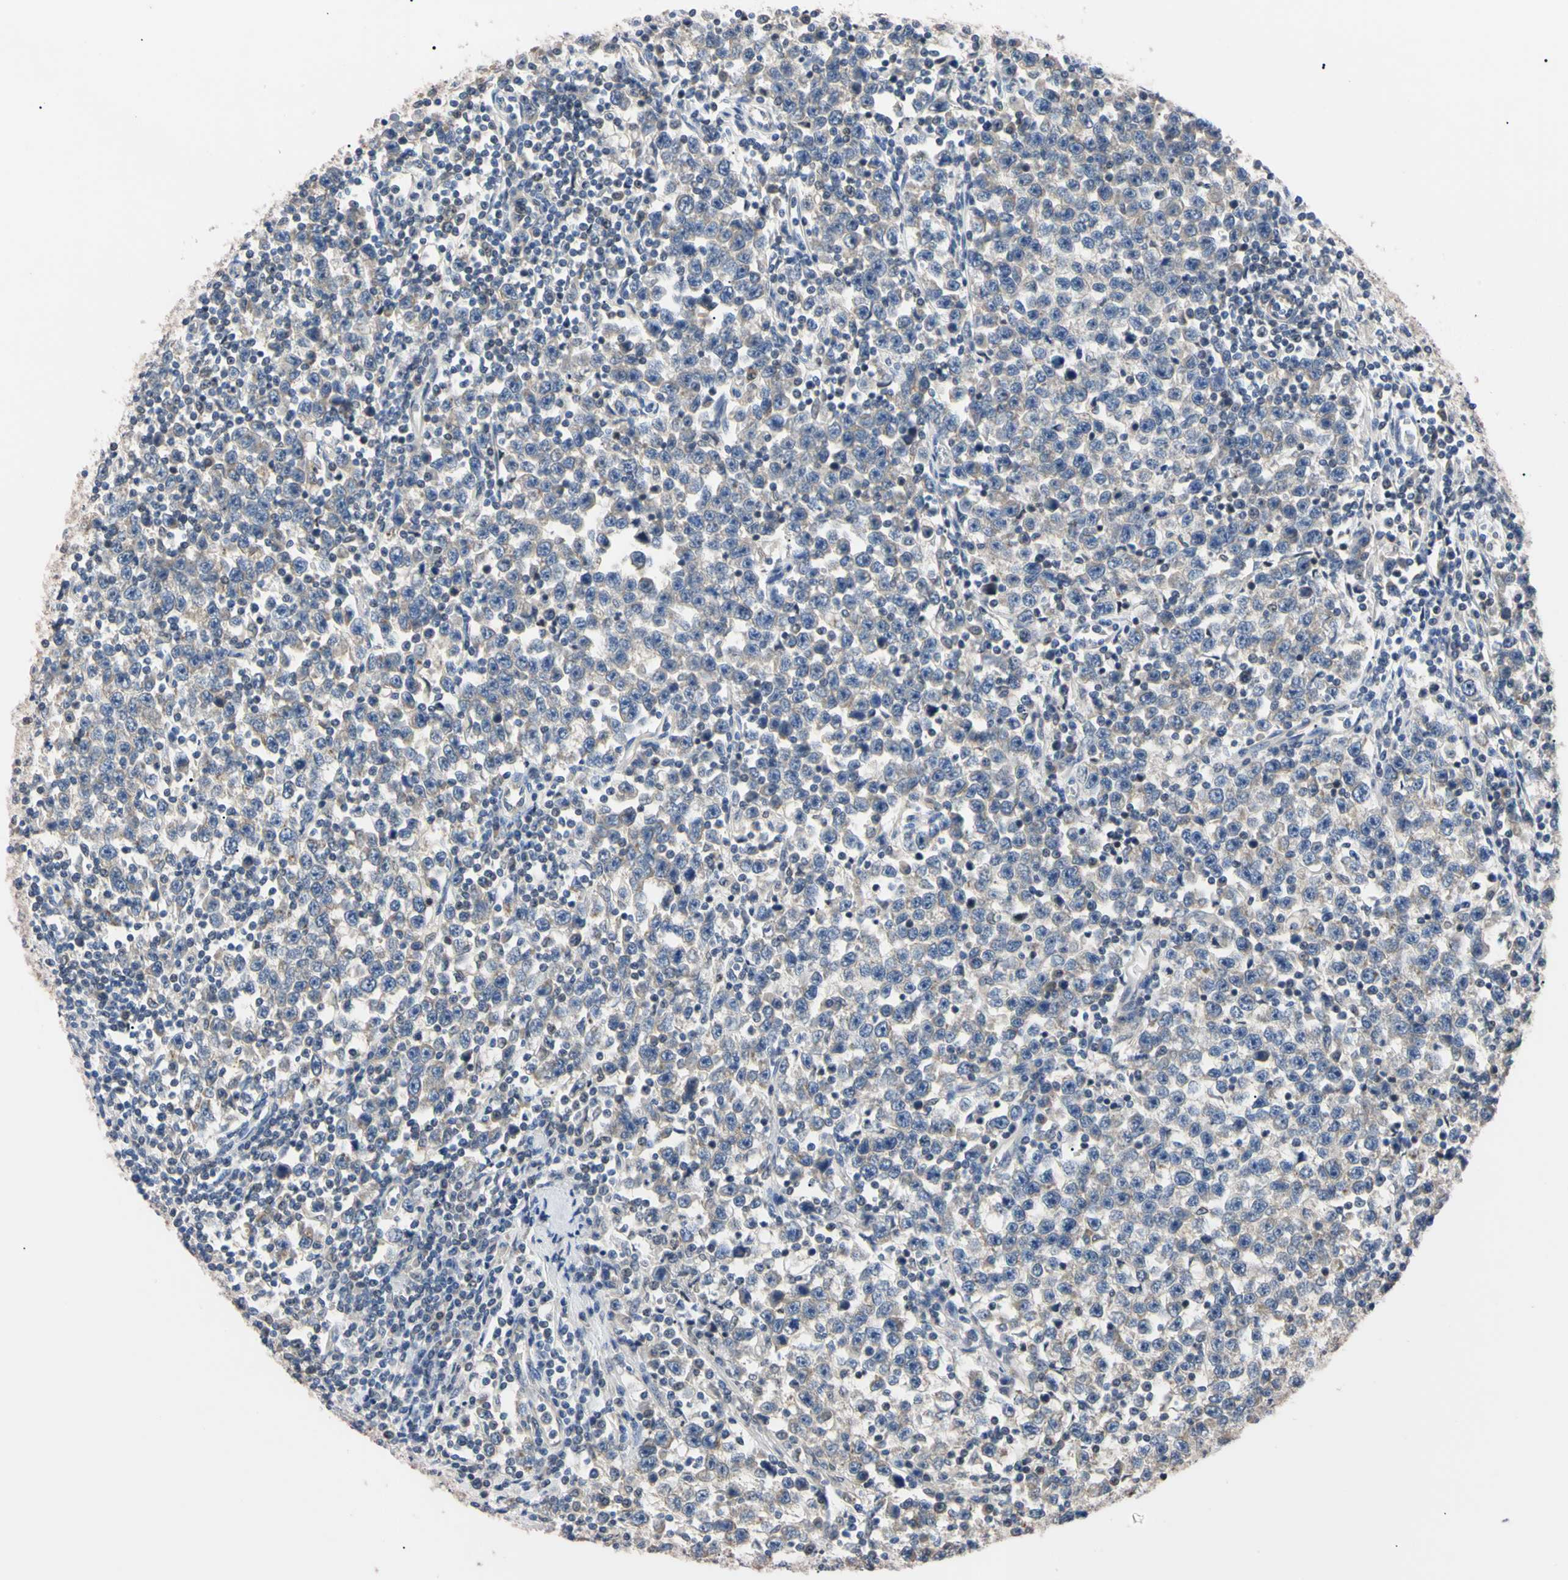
{"staining": {"intensity": "weak", "quantity": "<25%", "location": "cytoplasmic/membranous"}, "tissue": "testis cancer", "cell_type": "Tumor cells", "image_type": "cancer", "snomed": [{"axis": "morphology", "description": "Seminoma, NOS"}, {"axis": "topography", "description": "Testis"}], "caption": "Testis cancer (seminoma) stained for a protein using immunohistochemistry (IHC) exhibits no positivity tumor cells.", "gene": "RARS1", "patient": {"sex": "male", "age": 43}}